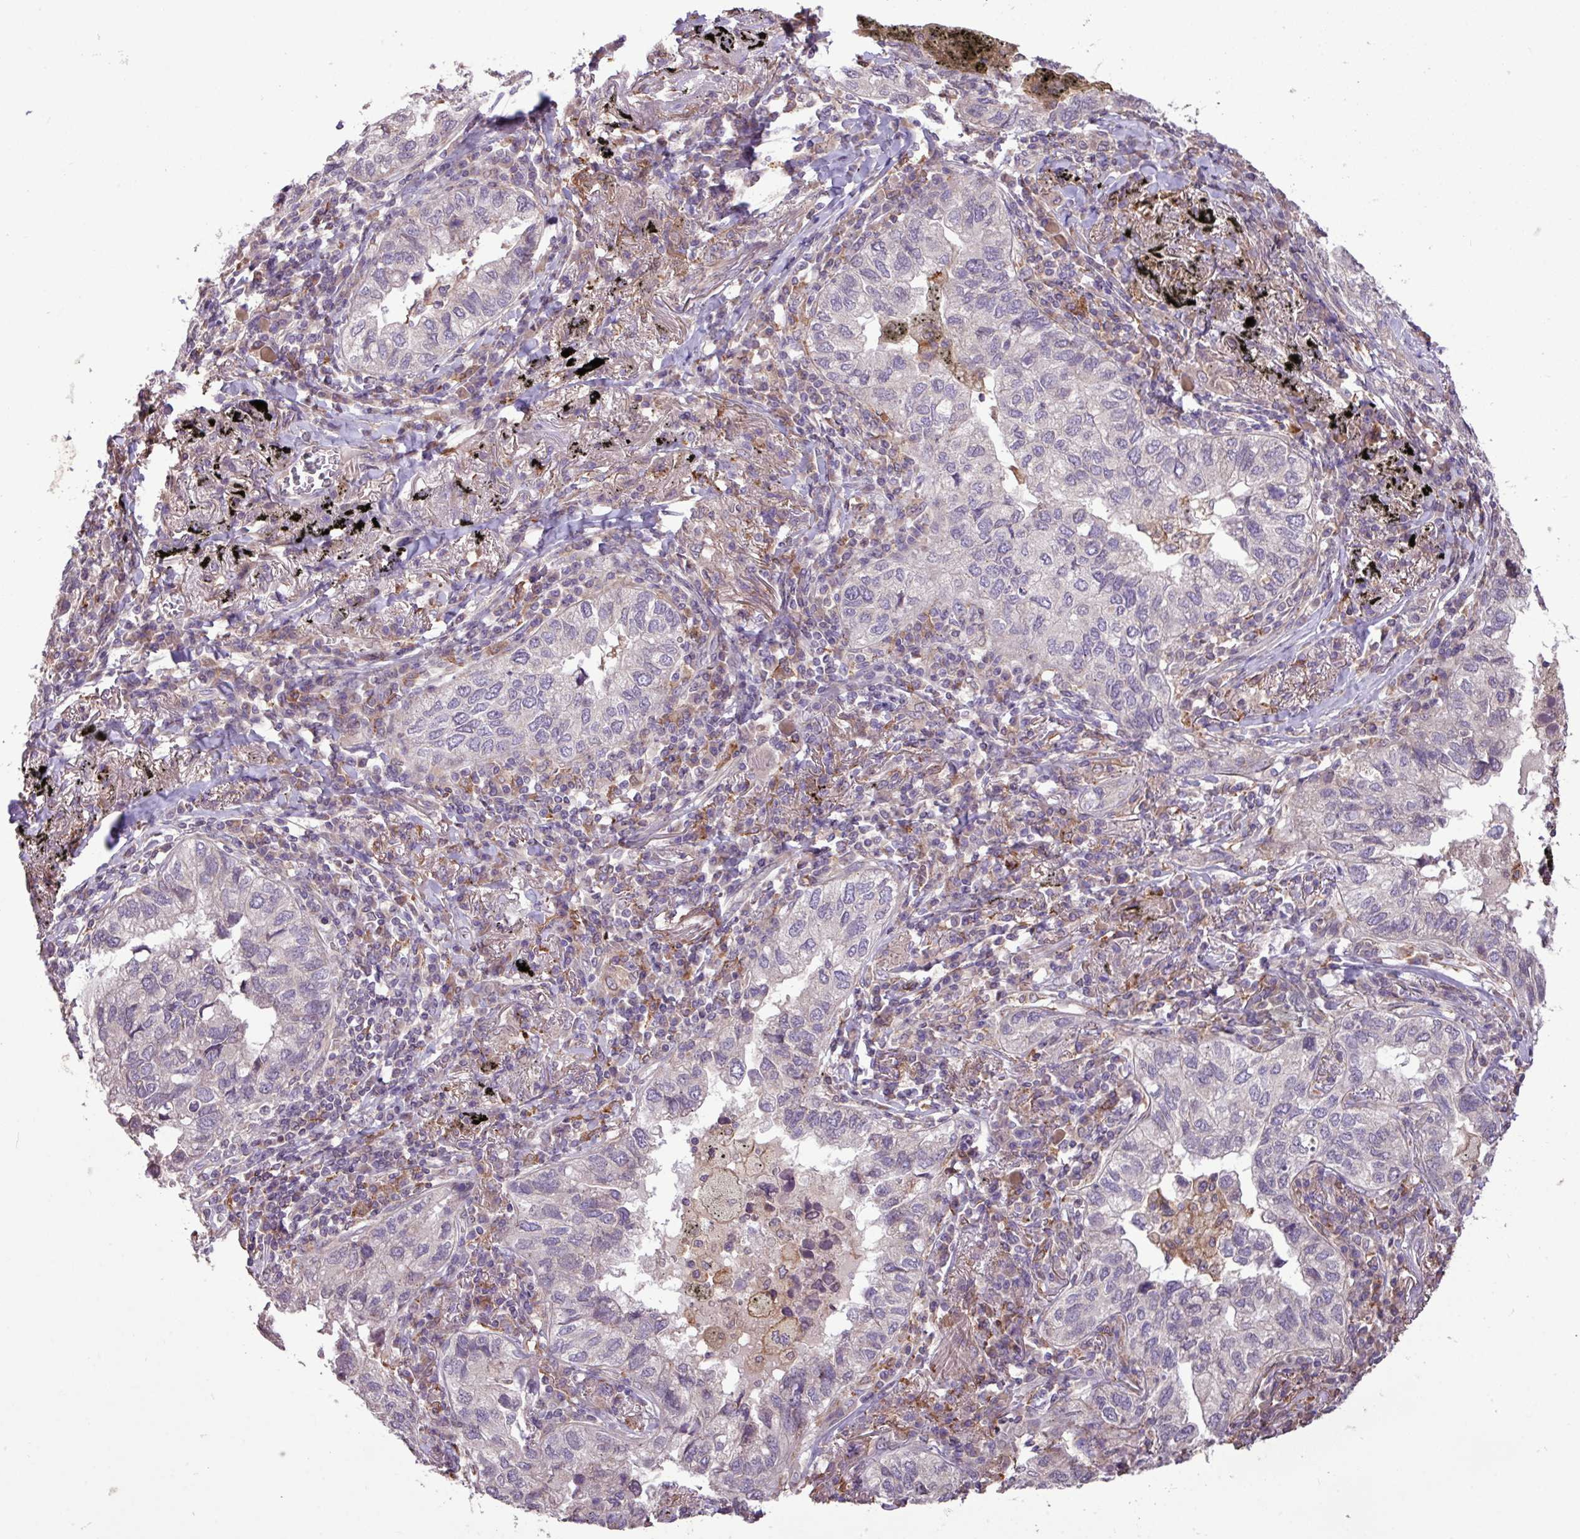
{"staining": {"intensity": "negative", "quantity": "none", "location": "none"}, "tissue": "lung cancer", "cell_type": "Tumor cells", "image_type": "cancer", "snomed": [{"axis": "morphology", "description": "Adenocarcinoma, NOS"}, {"axis": "topography", "description": "Lung"}], "caption": "A micrograph of human adenocarcinoma (lung) is negative for staining in tumor cells. The staining was performed using DAB to visualize the protein expression in brown, while the nuclei were stained in blue with hematoxylin (Magnification: 20x).", "gene": "ARHGEF25", "patient": {"sex": "male", "age": 65}}